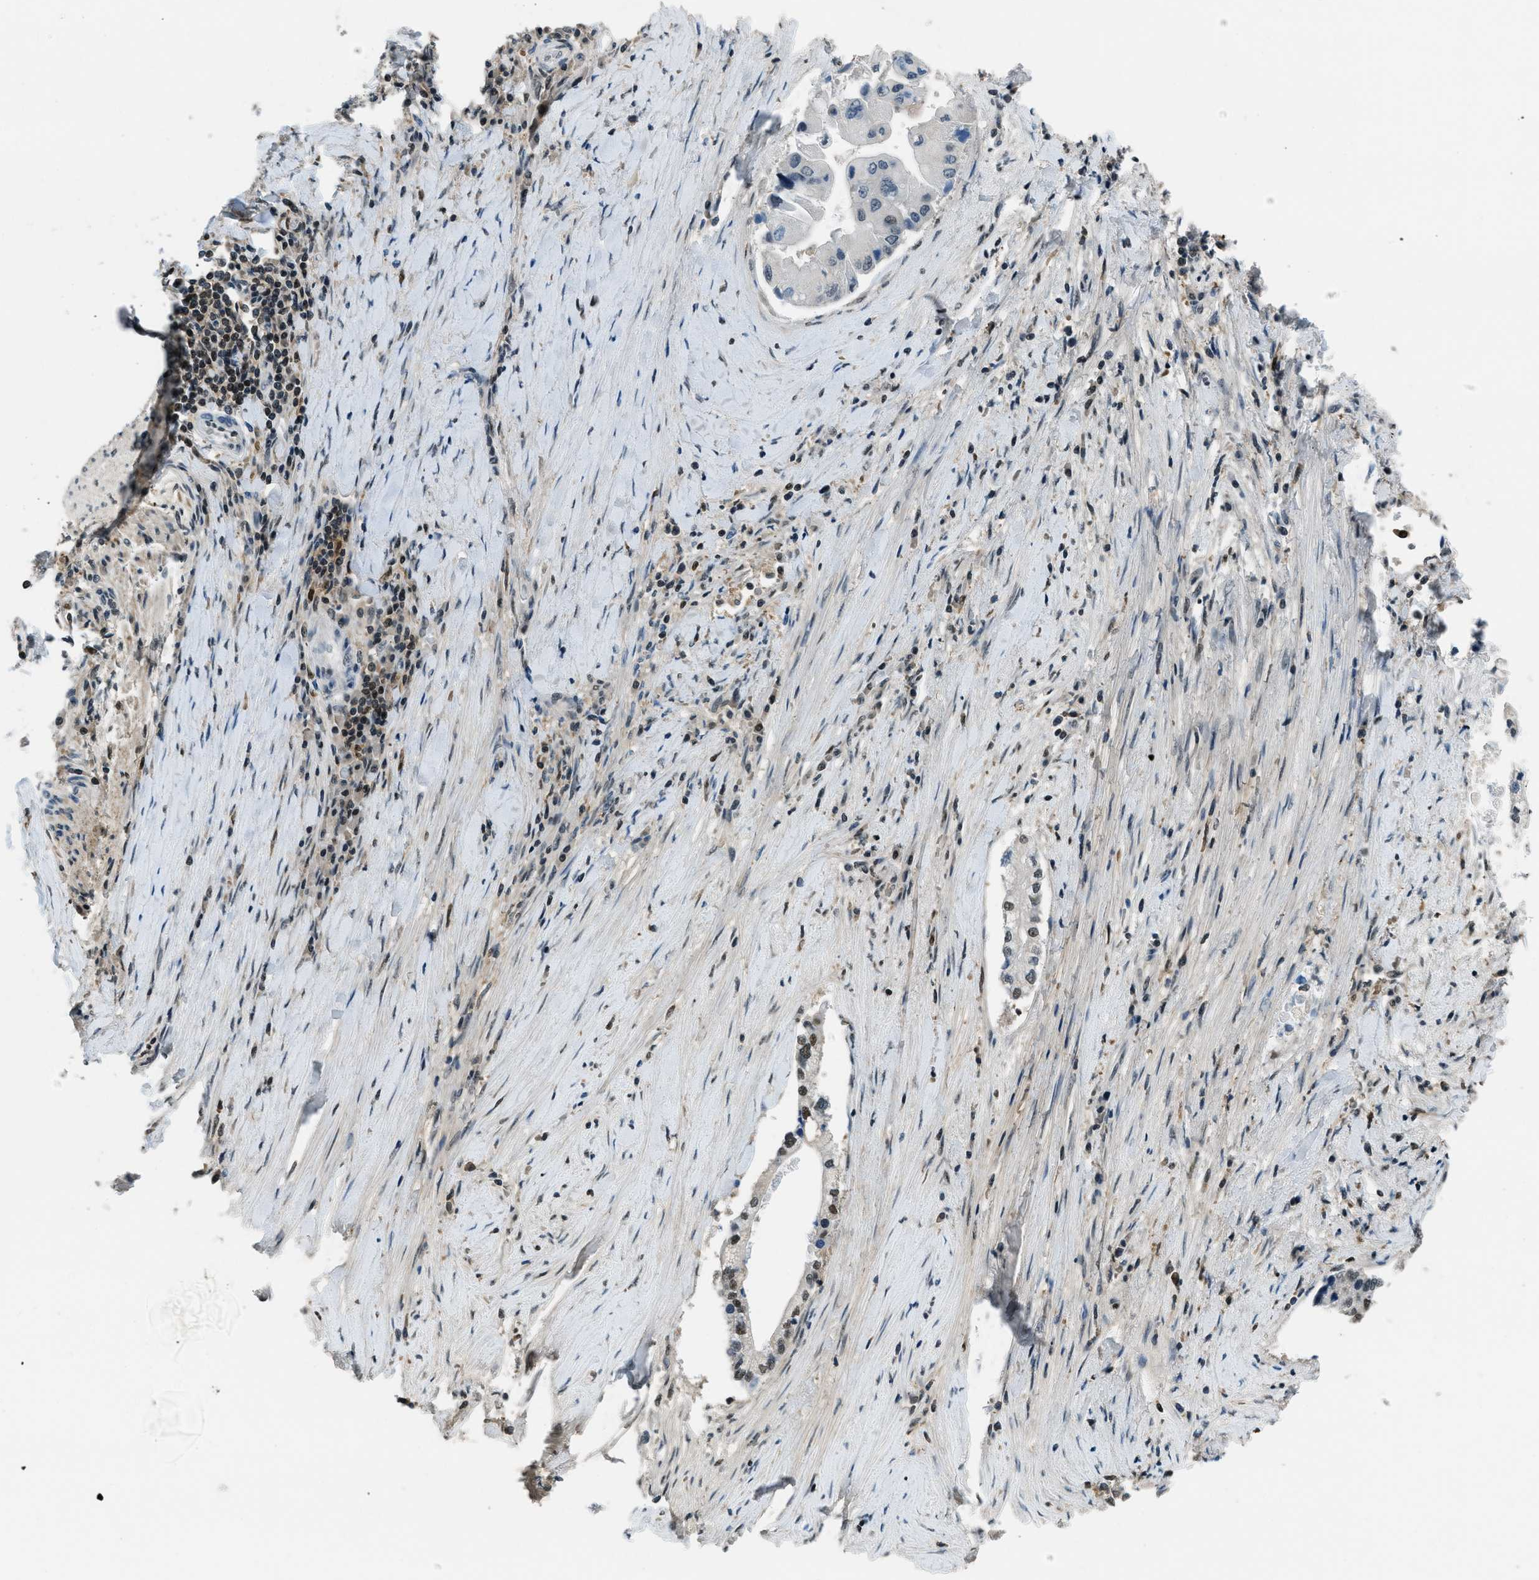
{"staining": {"intensity": "moderate", "quantity": "25%-75%", "location": "nuclear"}, "tissue": "liver cancer", "cell_type": "Tumor cells", "image_type": "cancer", "snomed": [{"axis": "morphology", "description": "Cholangiocarcinoma"}, {"axis": "topography", "description": "Liver"}], "caption": "Liver cancer stained with a protein marker shows moderate staining in tumor cells.", "gene": "OGFR", "patient": {"sex": "male", "age": 50}}